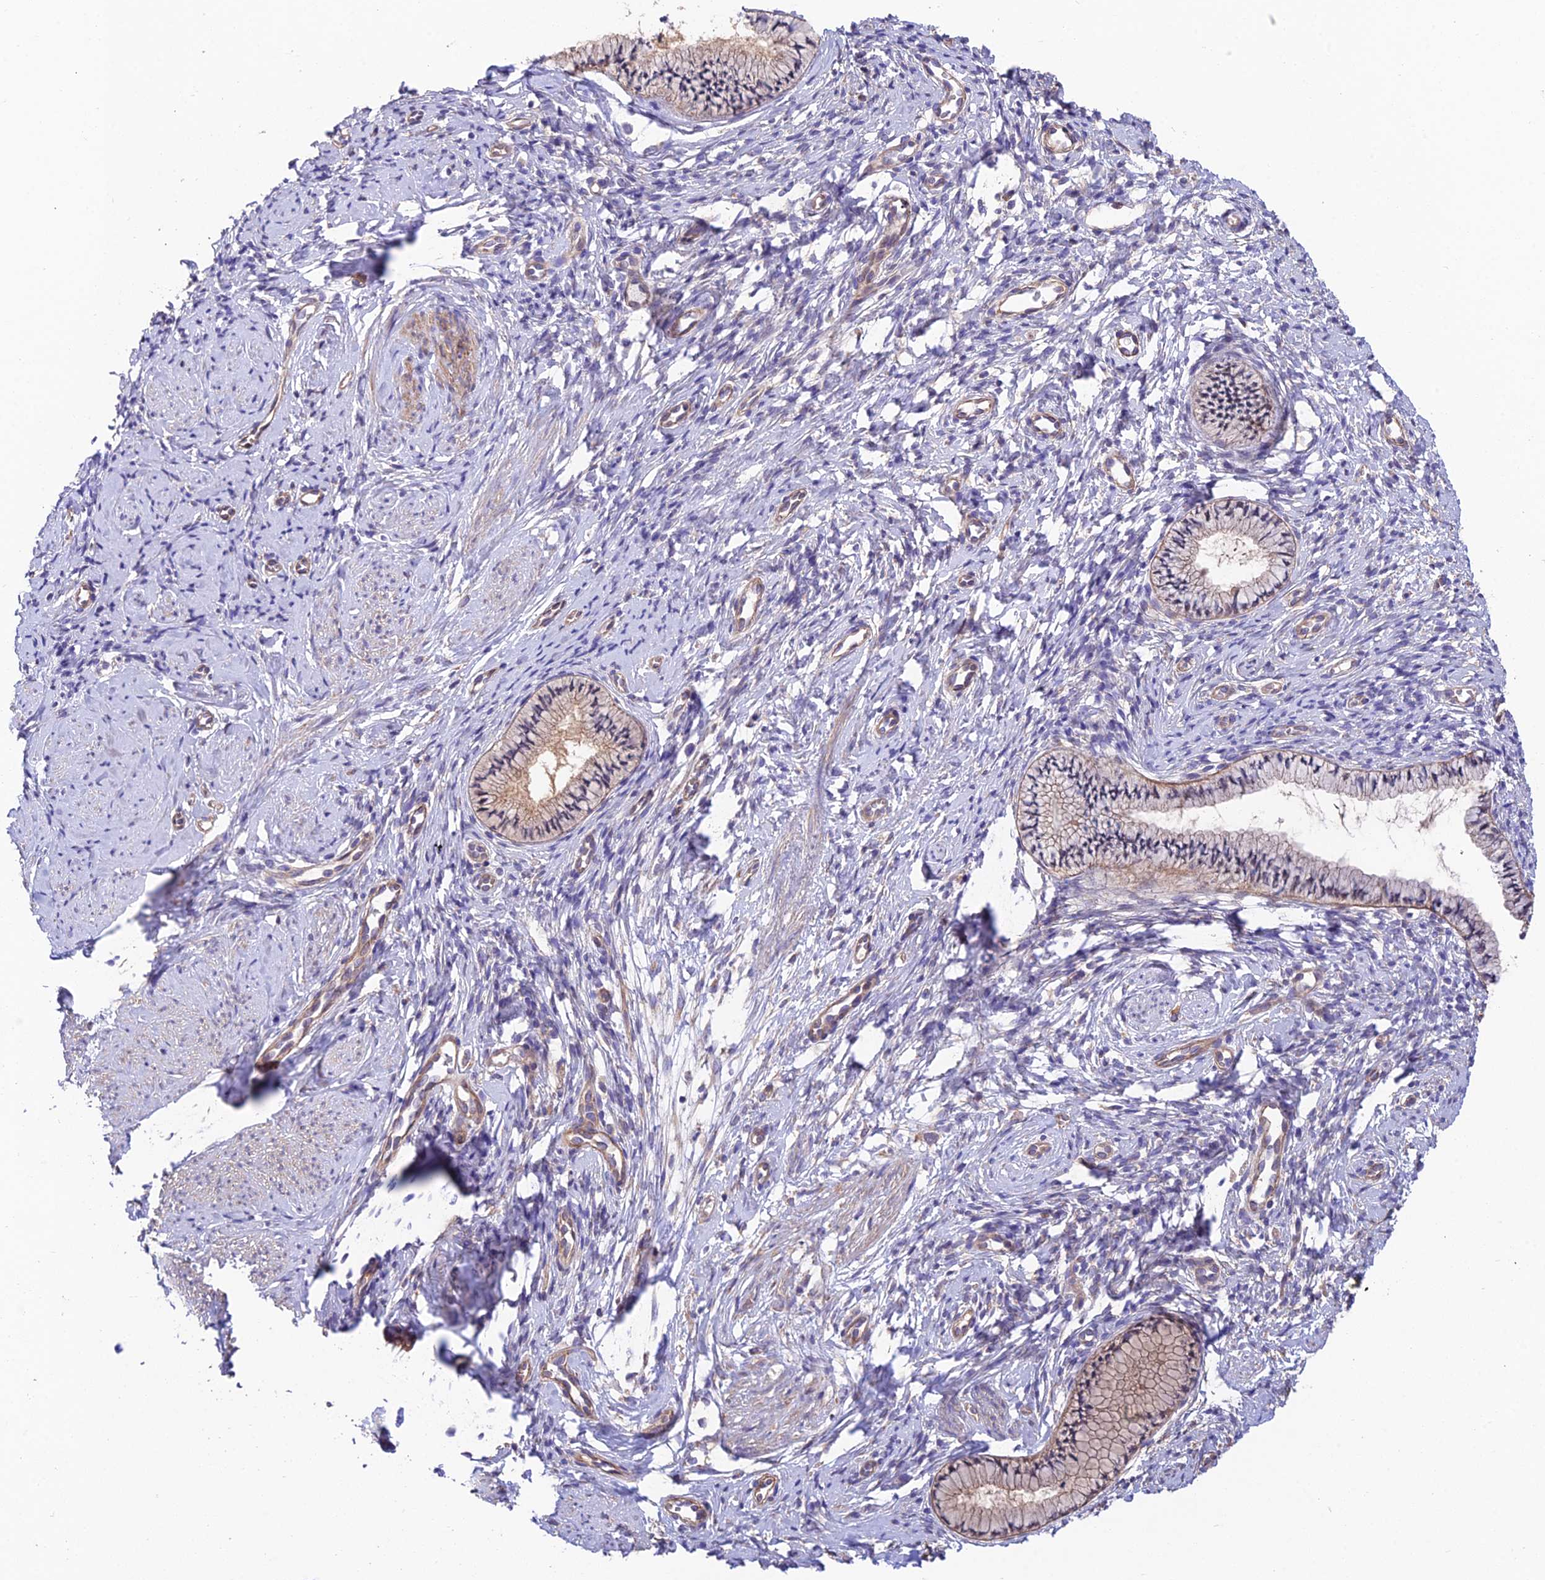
{"staining": {"intensity": "weak", "quantity": "25%-75%", "location": "cytoplasmic/membranous"}, "tissue": "cervix", "cell_type": "Glandular cells", "image_type": "normal", "snomed": [{"axis": "morphology", "description": "Normal tissue, NOS"}, {"axis": "topography", "description": "Cervix"}], "caption": "Benign cervix was stained to show a protein in brown. There is low levels of weak cytoplasmic/membranous positivity in approximately 25%-75% of glandular cells. (DAB = brown stain, brightfield microscopy at high magnification).", "gene": "QRFP", "patient": {"sex": "female", "age": 57}}